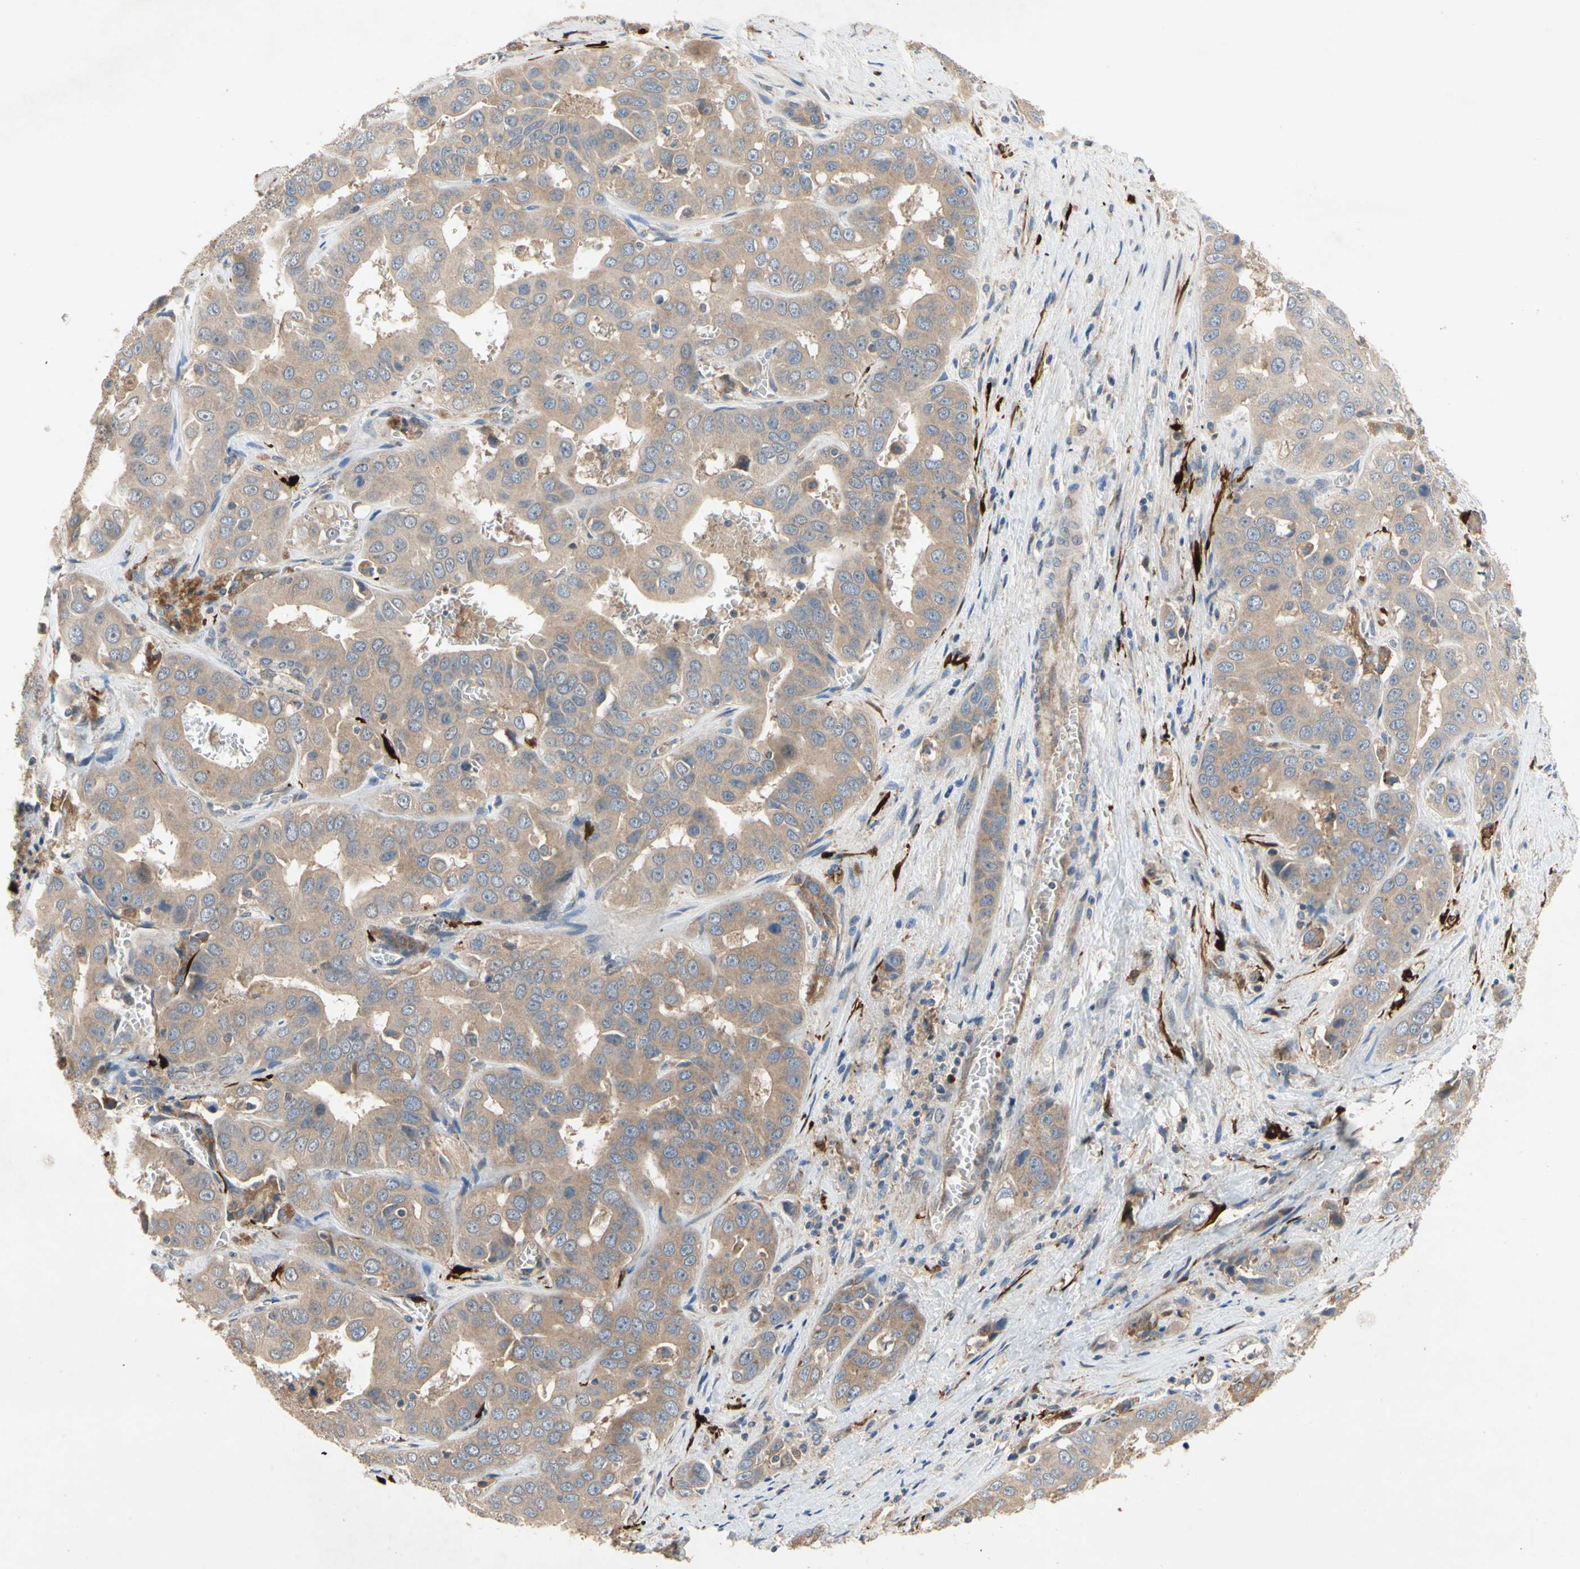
{"staining": {"intensity": "weak", "quantity": ">75%", "location": "cytoplasmic/membranous"}, "tissue": "liver cancer", "cell_type": "Tumor cells", "image_type": "cancer", "snomed": [{"axis": "morphology", "description": "Cholangiocarcinoma"}, {"axis": "topography", "description": "Liver"}], "caption": "Human cholangiocarcinoma (liver) stained with a brown dye displays weak cytoplasmic/membranous positive staining in about >75% of tumor cells.", "gene": "XYLT1", "patient": {"sex": "female", "age": 52}}